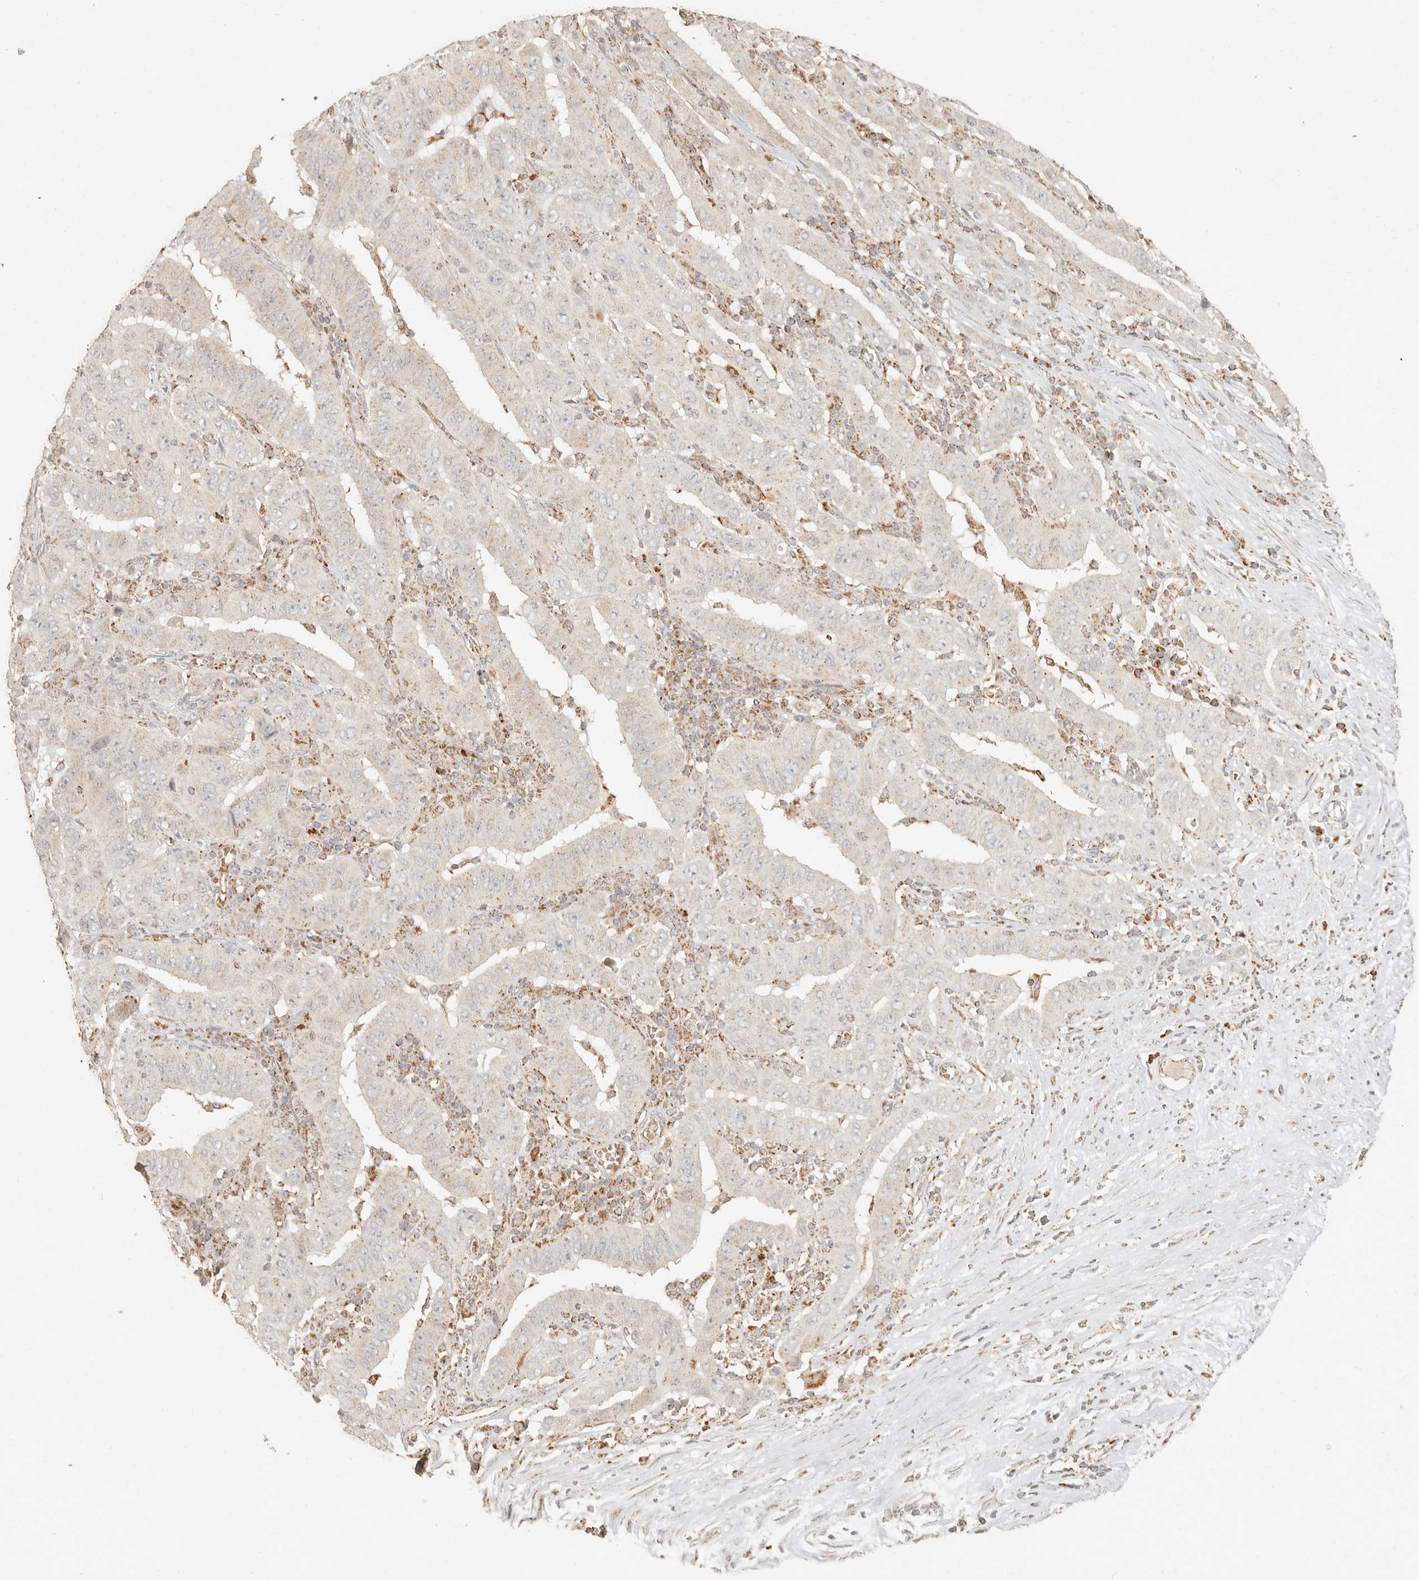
{"staining": {"intensity": "negative", "quantity": "none", "location": "none"}, "tissue": "pancreatic cancer", "cell_type": "Tumor cells", "image_type": "cancer", "snomed": [{"axis": "morphology", "description": "Adenocarcinoma, NOS"}, {"axis": "topography", "description": "Pancreas"}], "caption": "Tumor cells are negative for brown protein staining in pancreatic cancer.", "gene": "MRPL55", "patient": {"sex": "male", "age": 63}}